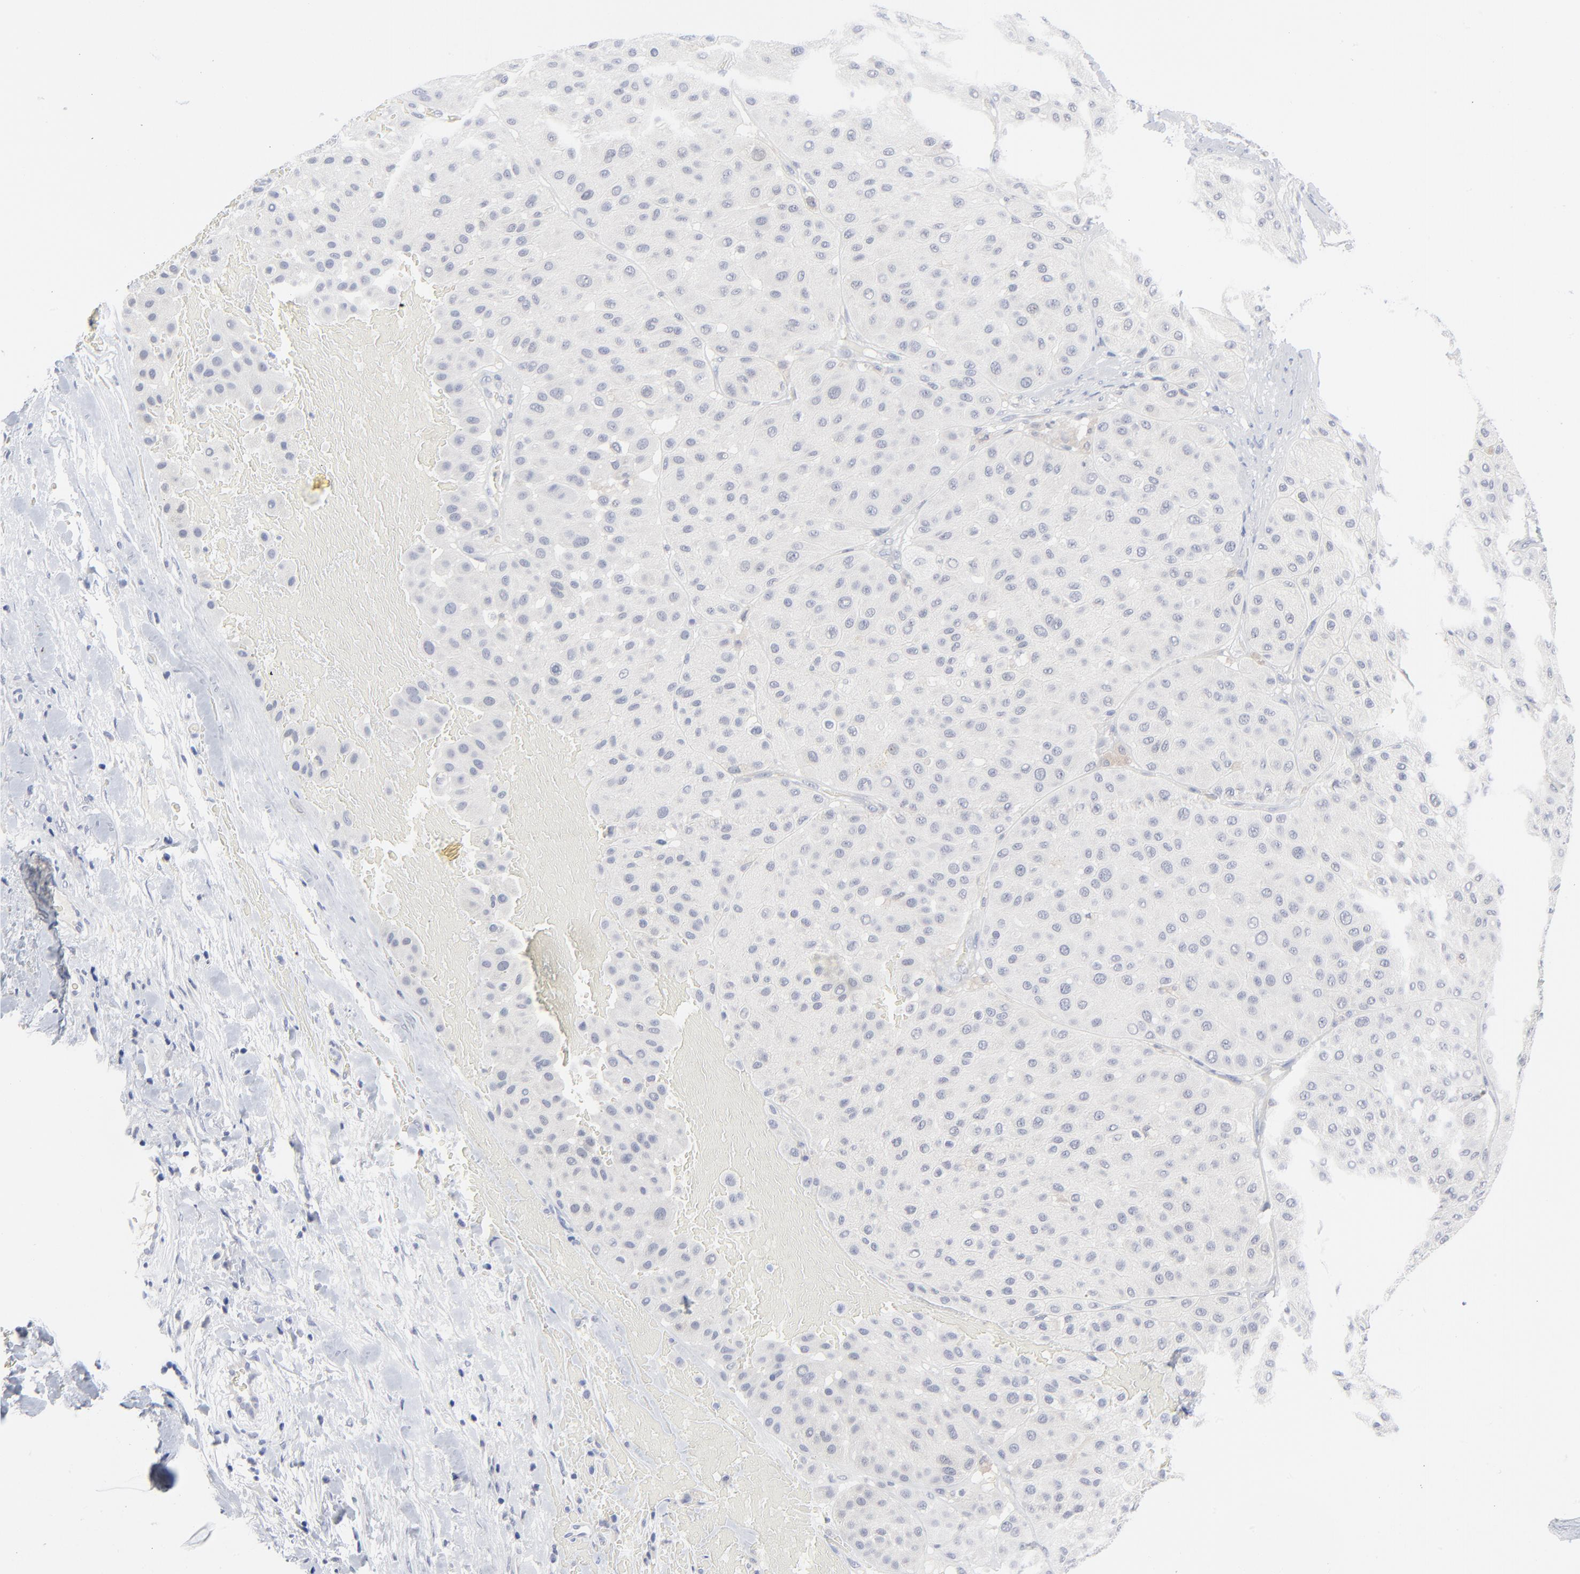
{"staining": {"intensity": "negative", "quantity": "none", "location": "none"}, "tissue": "melanoma", "cell_type": "Tumor cells", "image_type": "cancer", "snomed": [{"axis": "morphology", "description": "Normal tissue, NOS"}, {"axis": "morphology", "description": "Malignant melanoma, Metastatic site"}, {"axis": "topography", "description": "Skin"}], "caption": "An immunohistochemistry photomicrograph of malignant melanoma (metastatic site) is shown. There is no staining in tumor cells of malignant melanoma (metastatic site).", "gene": "CLEC4G", "patient": {"sex": "male", "age": 41}}